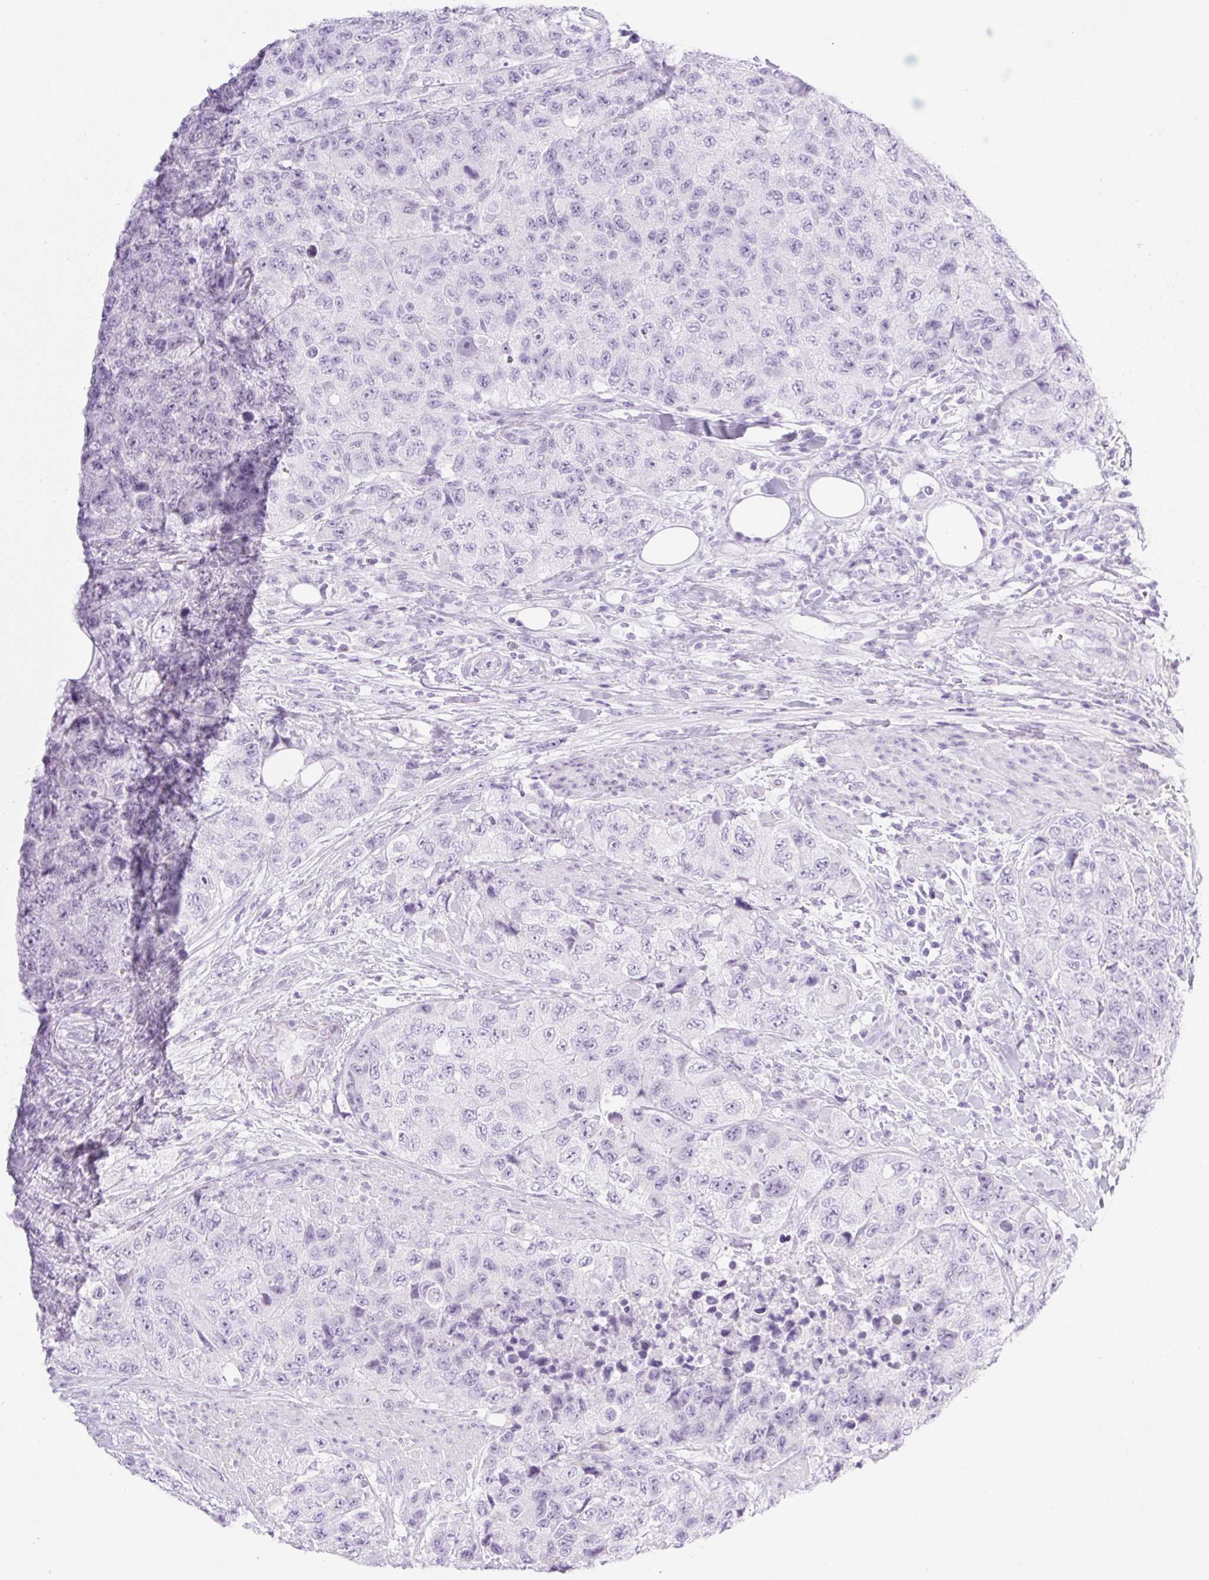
{"staining": {"intensity": "negative", "quantity": "none", "location": "none"}, "tissue": "urothelial cancer", "cell_type": "Tumor cells", "image_type": "cancer", "snomed": [{"axis": "morphology", "description": "Urothelial carcinoma, High grade"}, {"axis": "topography", "description": "Urinary bladder"}], "caption": "Urothelial cancer stained for a protein using IHC demonstrates no staining tumor cells.", "gene": "SPRR4", "patient": {"sex": "female", "age": 78}}